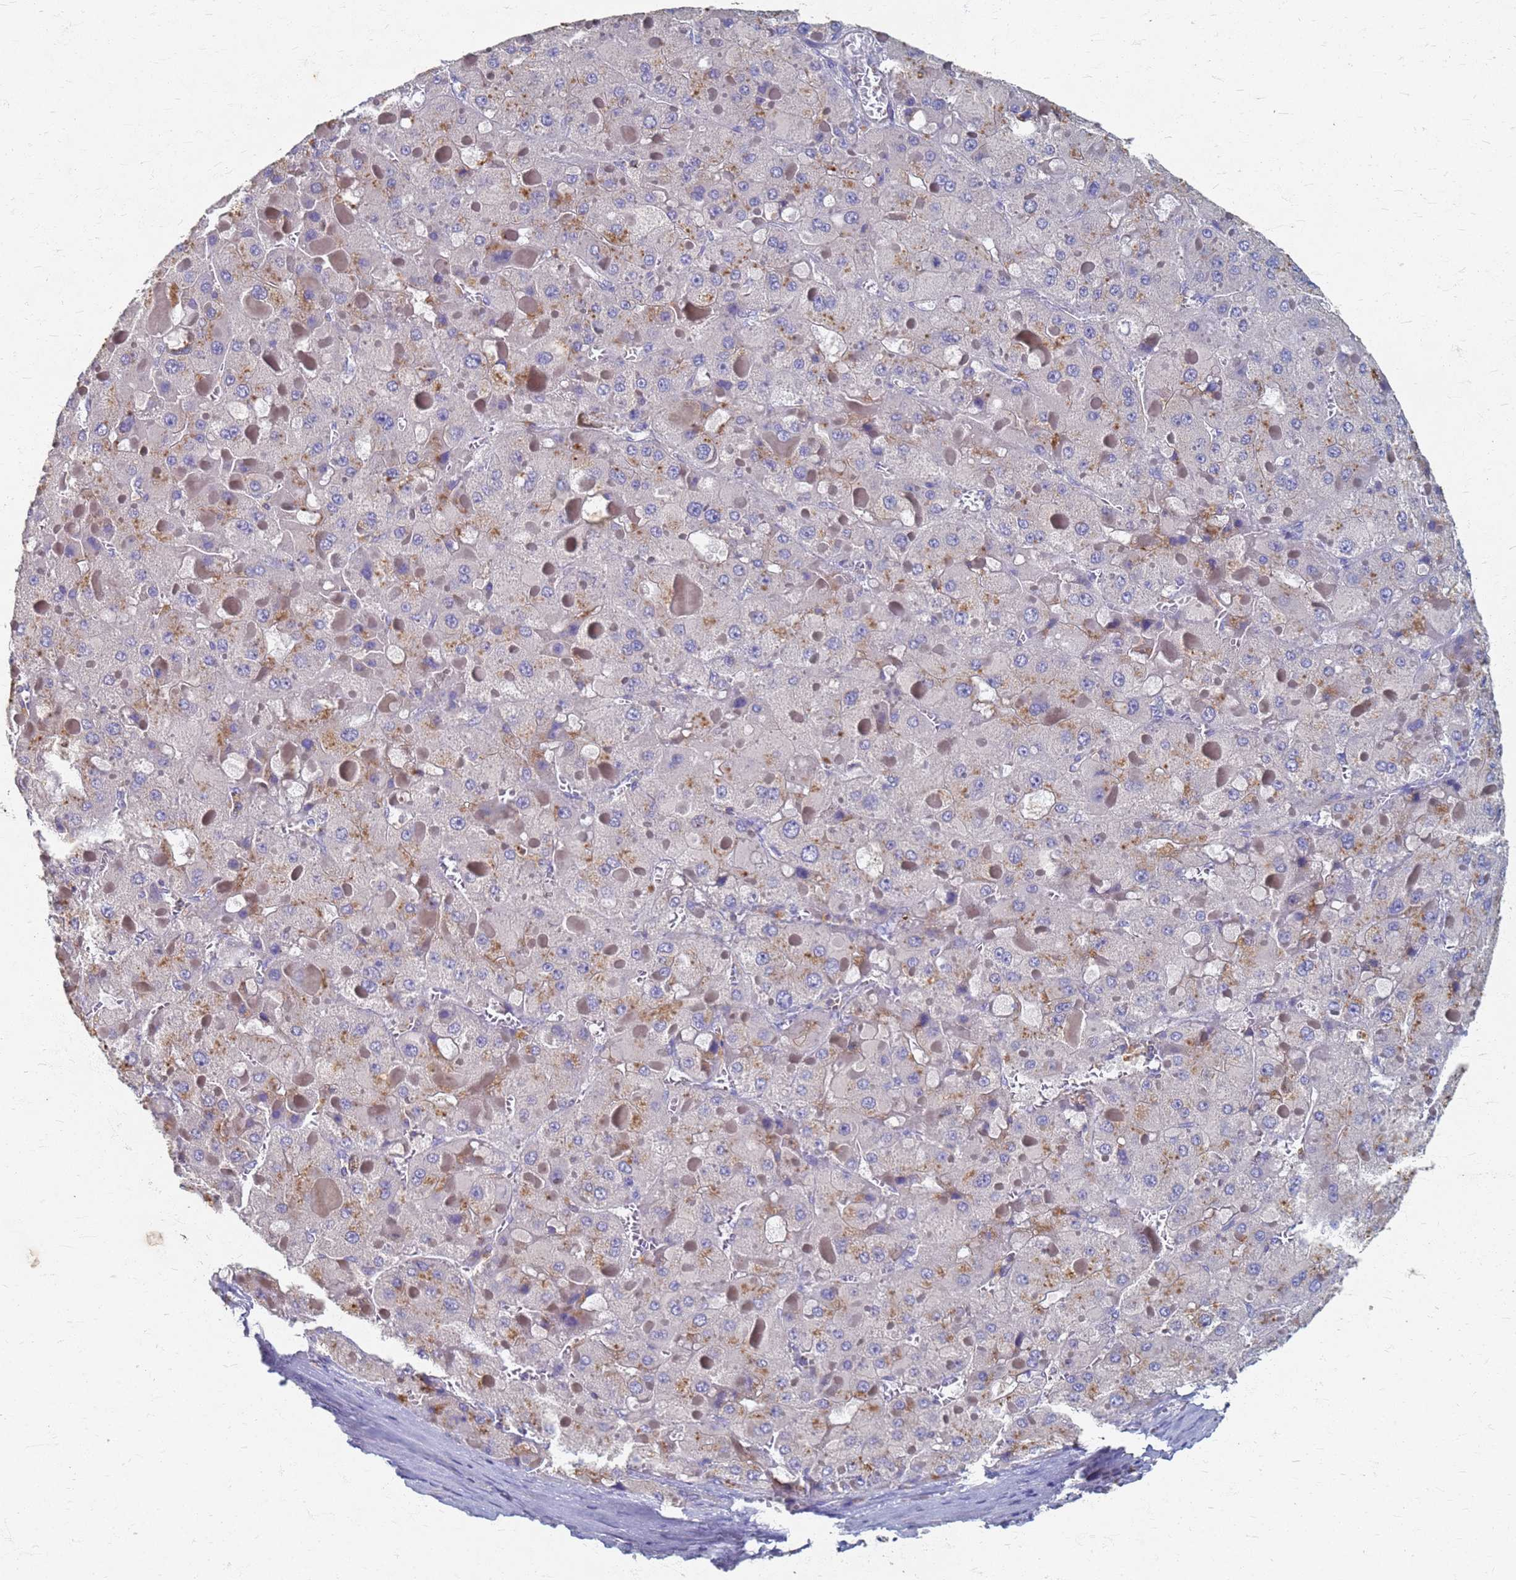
{"staining": {"intensity": "moderate", "quantity": "<25%", "location": "cytoplasmic/membranous"}, "tissue": "liver cancer", "cell_type": "Tumor cells", "image_type": "cancer", "snomed": [{"axis": "morphology", "description": "Carcinoma, Hepatocellular, NOS"}, {"axis": "topography", "description": "Liver"}], "caption": "A brown stain highlights moderate cytoplasmic/membranous staining of a protein in human hepatocellular carcinoma (liver) tumor cells.", "gene": "KRCC1", "patient": {"sex": "female", "age": 73}}